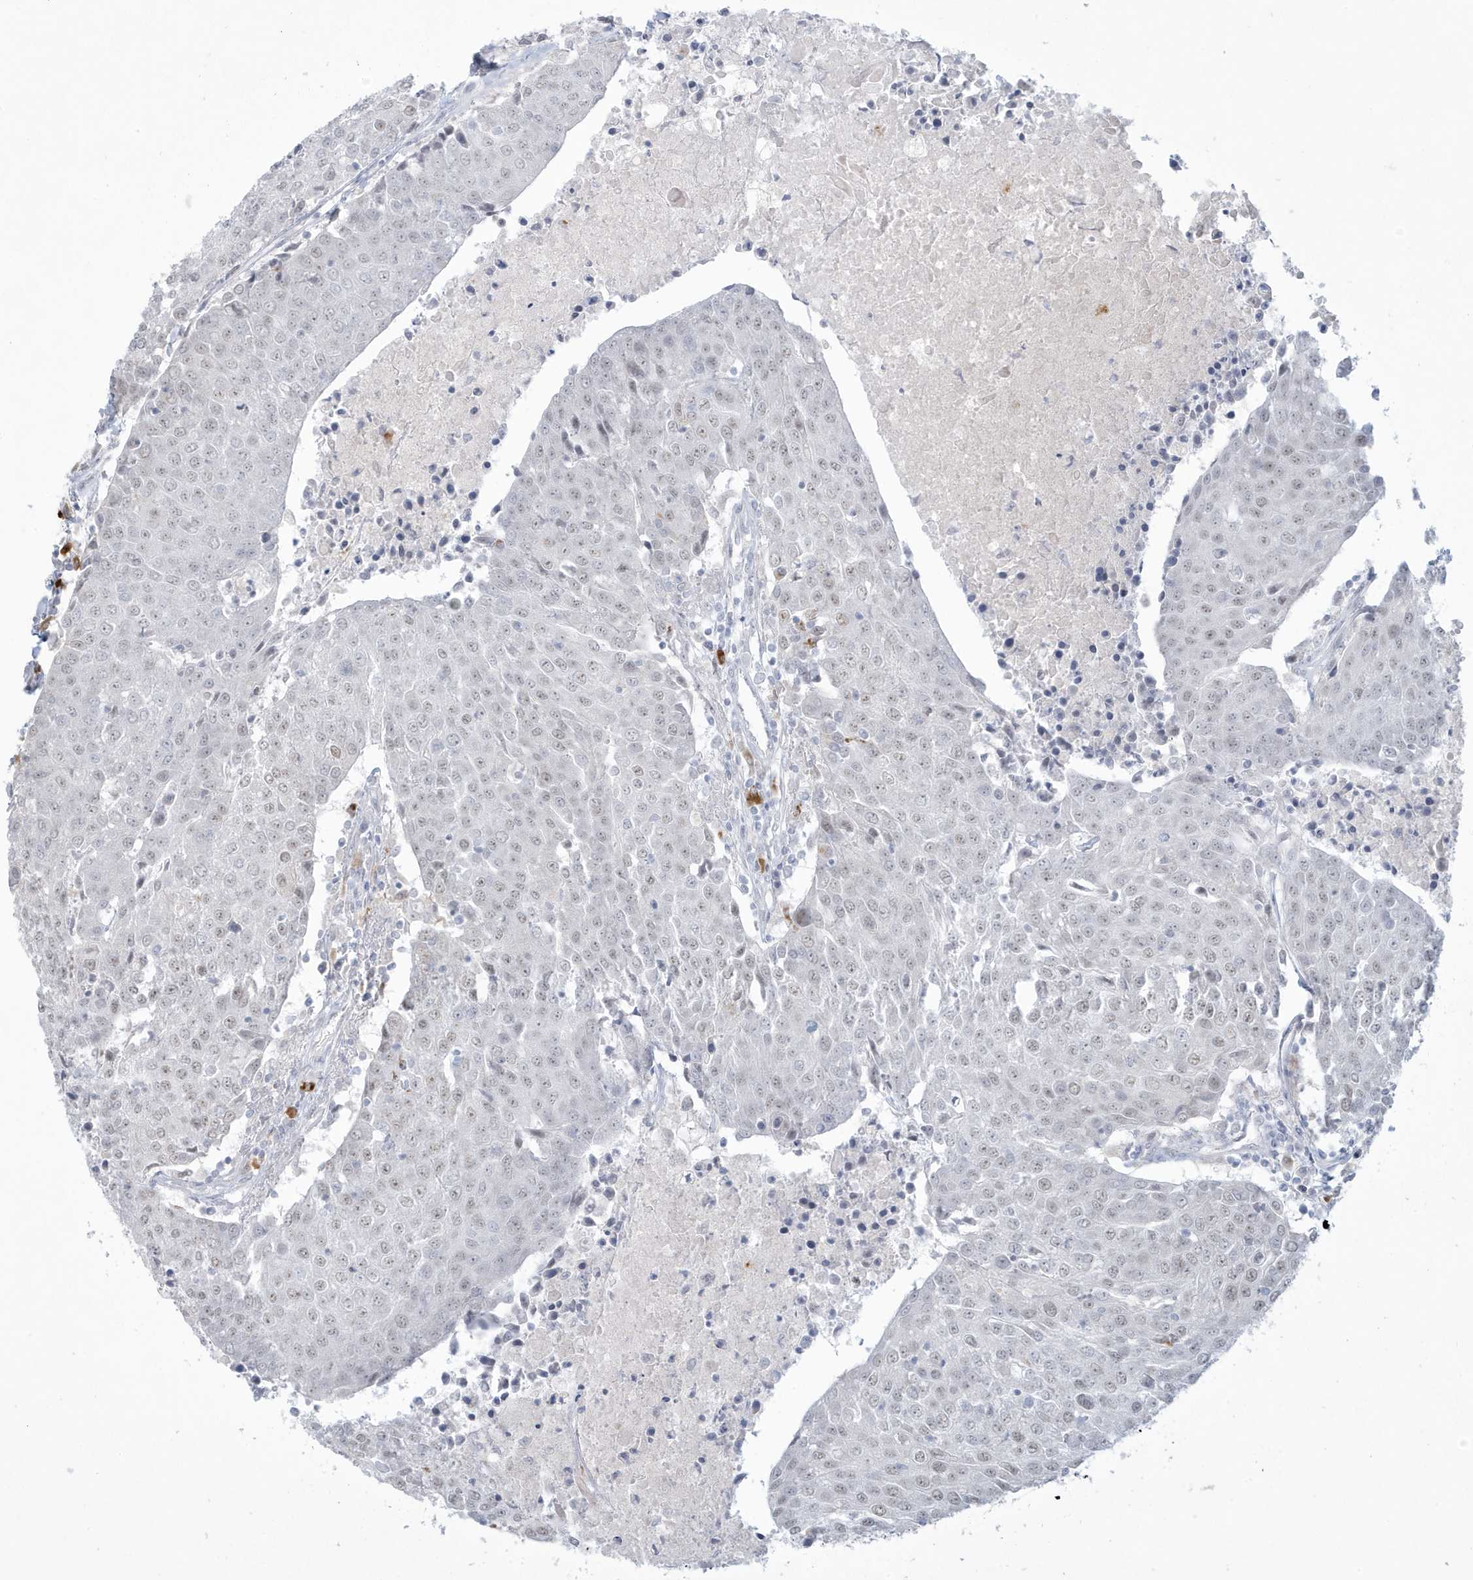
{"staining": {"intensity": "weak", "quantity": "<25%", "location": "nuclear"}, "tissue": "urothelial cancer", "cell_type": "Tumor cells", "image_type": "cancer", "snomed": [{"axis": "morphology", "description": "Urothelial carcinoma, High grade"}, {"axis": "topography", "description": "Urinary bladder"}], "caption": "Urothelial cancer stained for a protein using IHC displays no staining tumor cells.", "gene": "HERC6", "patient": {"sex": "female", "age": 85}}